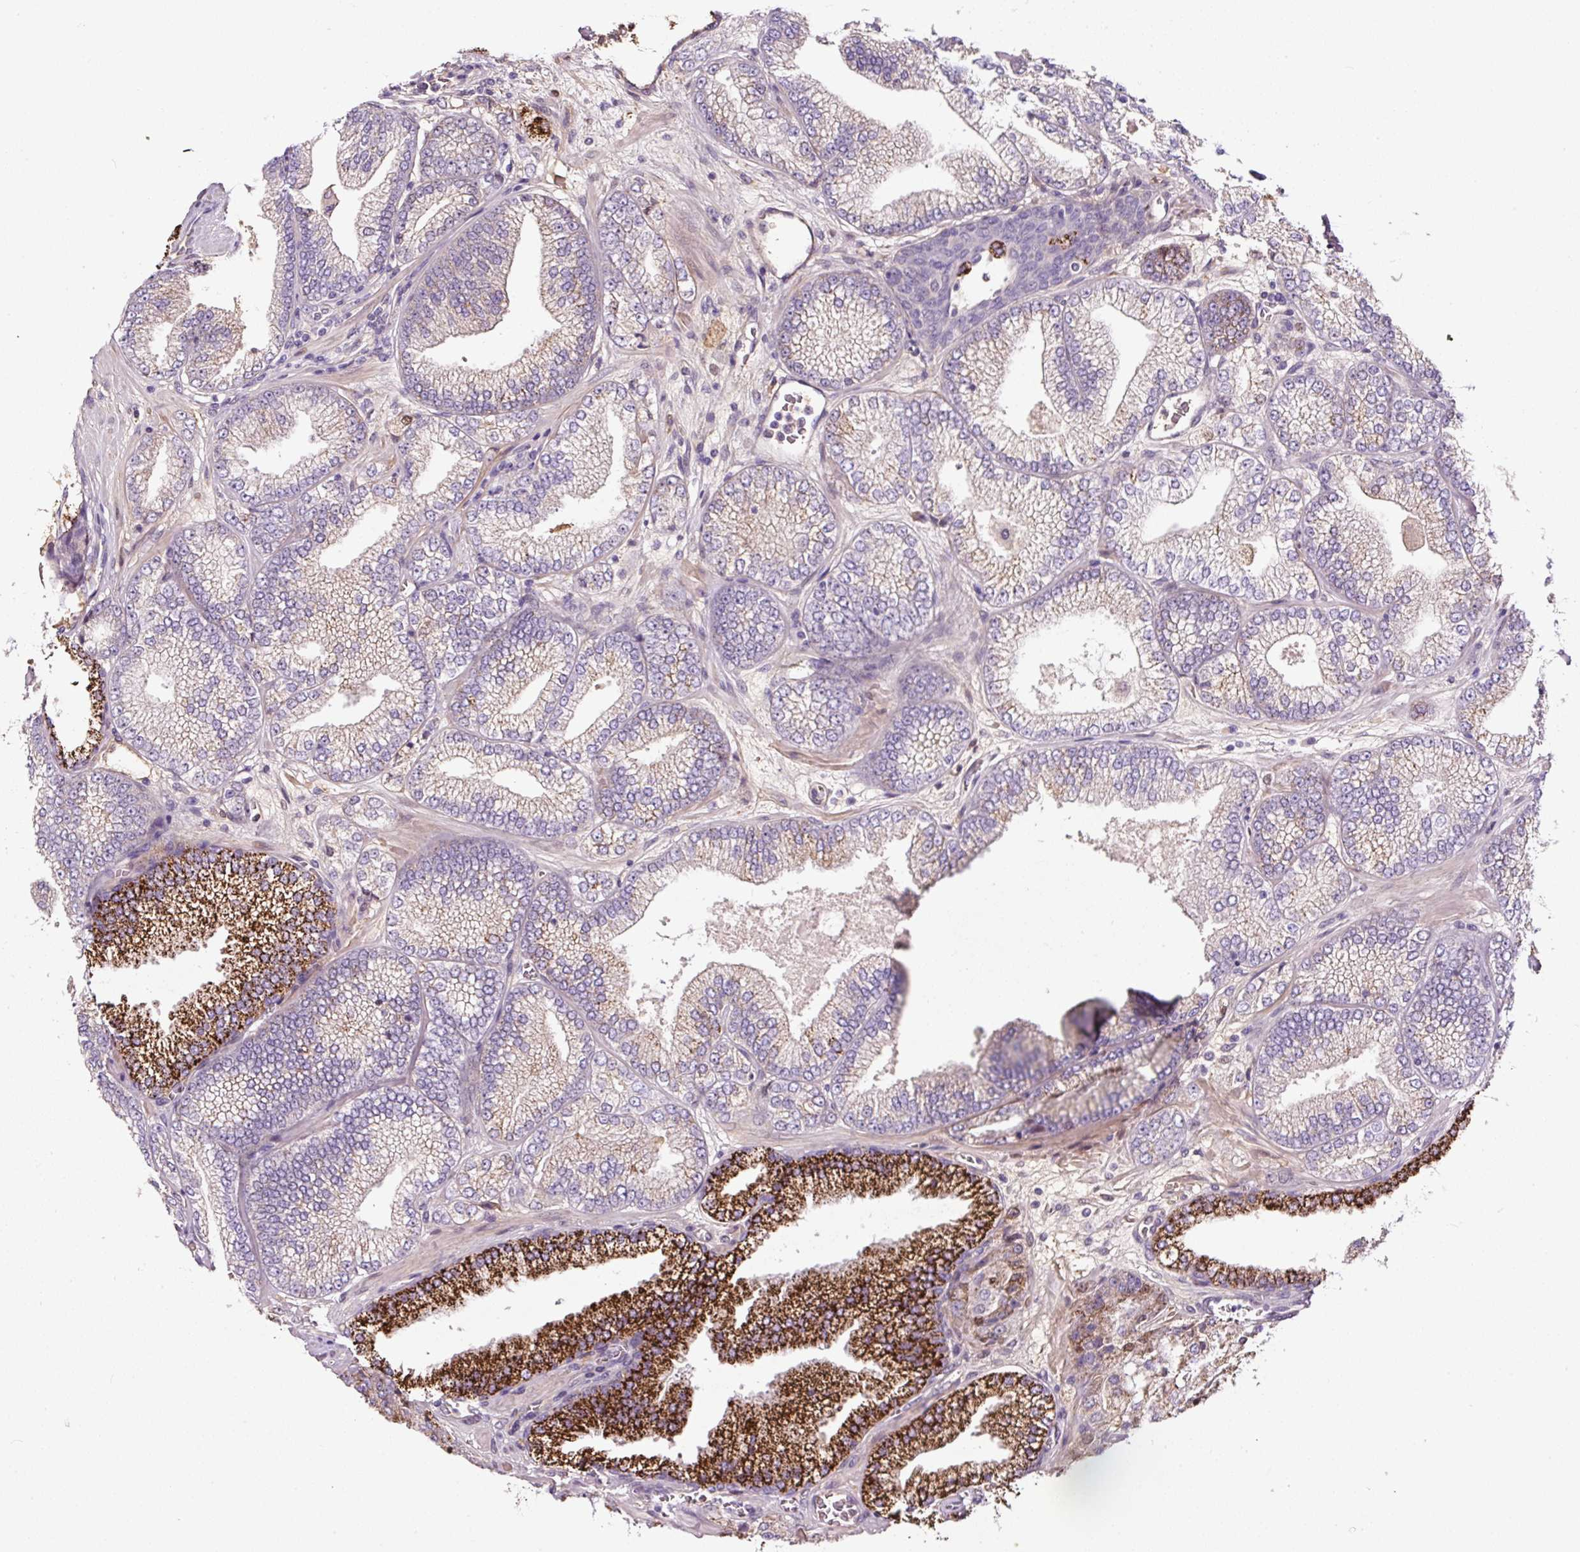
{"staining": {"intensity": "strong", "quantity": "<25%", "location": "cytoplasmic/membranous"}, "tissue": "prostate cancer", "cell_type": "Tumor cells", "image_type": "cancer", "snomed": [{"axis": "morphology", "description": "Adenocarcinoma, High grade"}, {"axis": "topography", "description": "Prostate"}], "caption": "DAB immunohistochemical staining of prostate cancer (adenocarcinoma (high-grade)) reveals strong cytoplasmic/membranous protein expression in about <25% of tumor cells. (brown staining indicates protein expression, while blue staining denotes nuclei).", "gene": "LRRC24", "patient": {"sex": "male", "age": 68}}